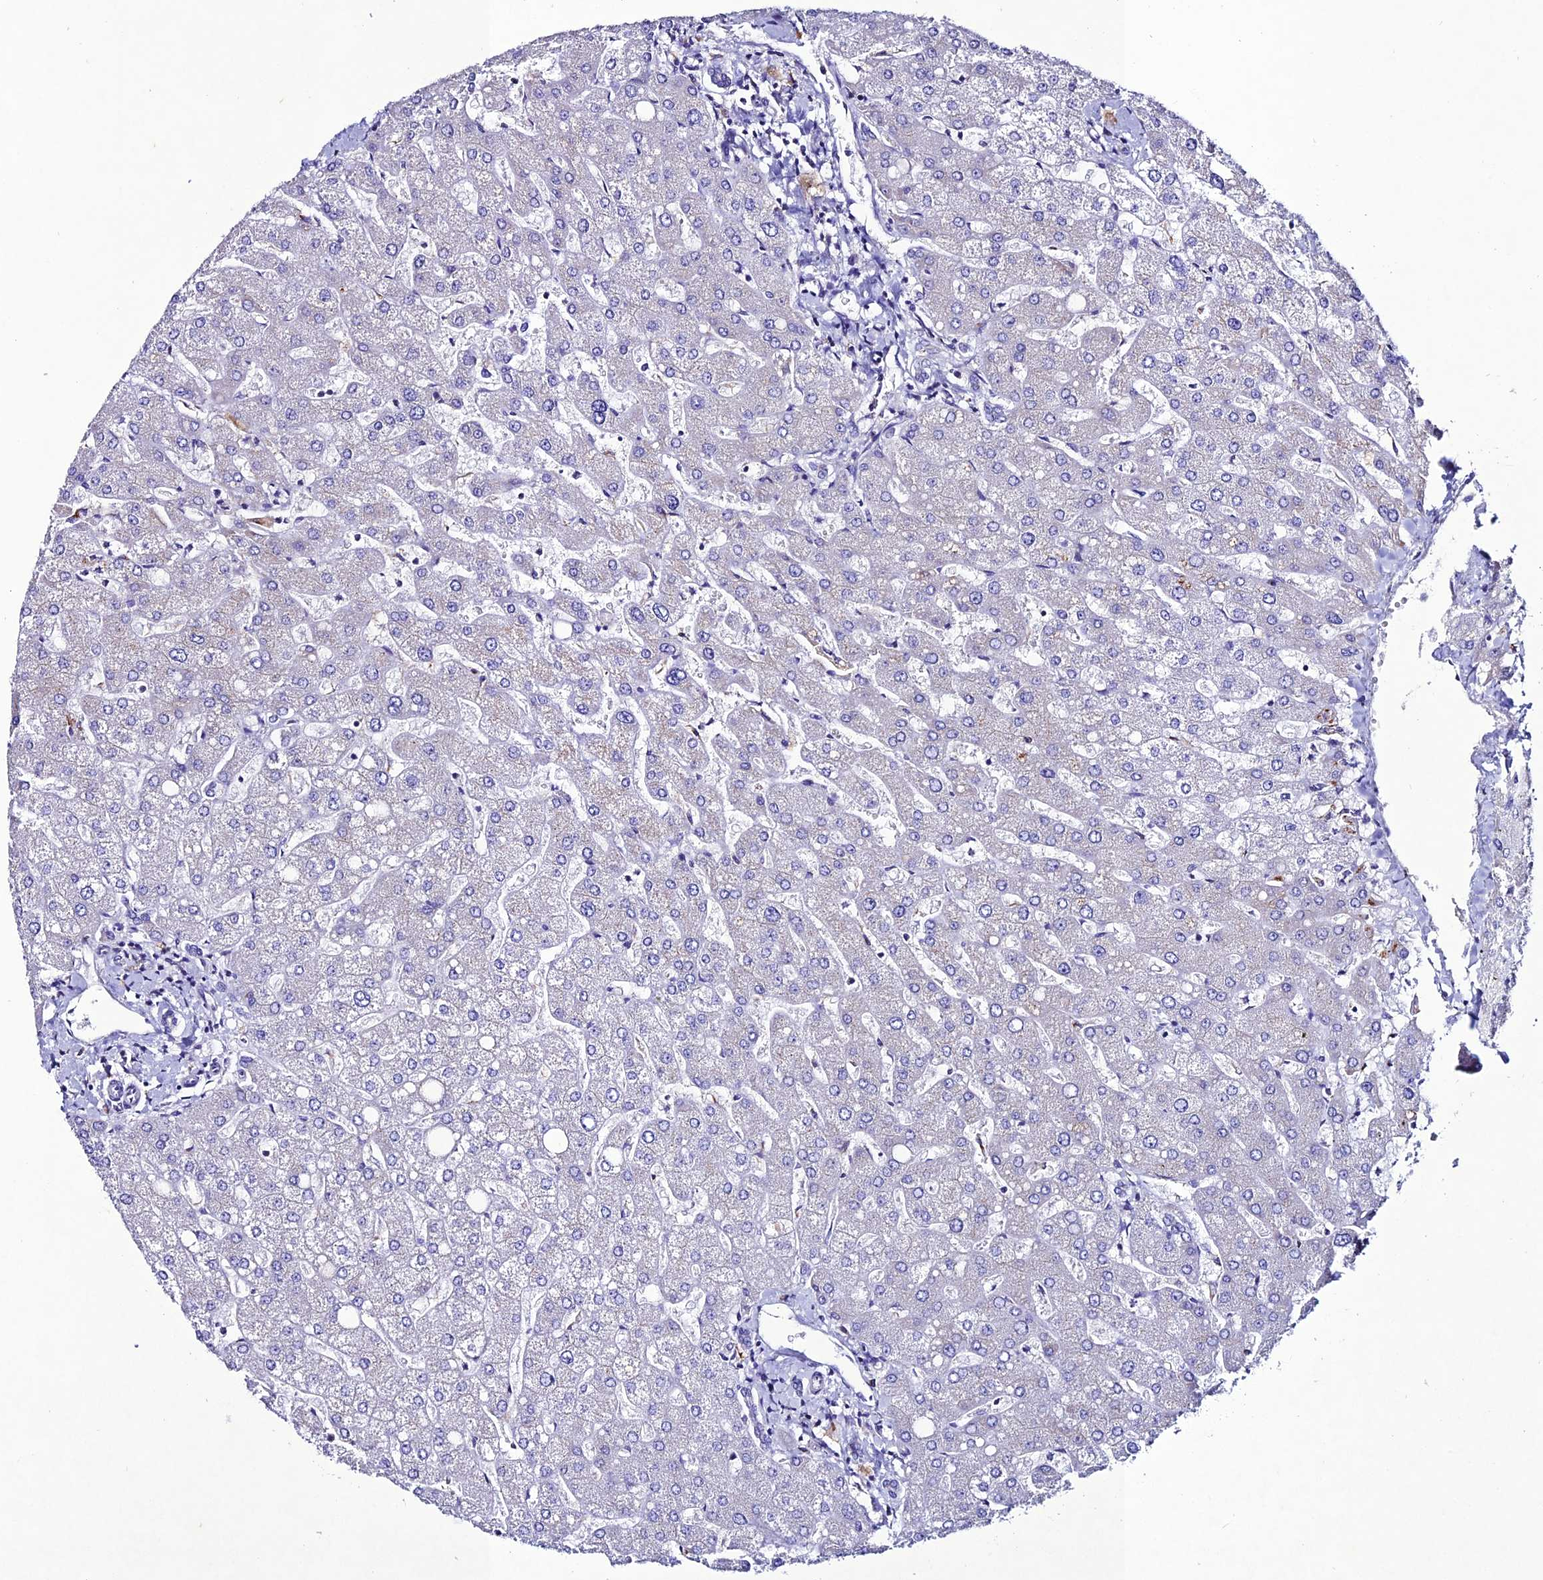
{"staining": {"intensity": "negative", "quantity": "none", "location": "none"}, "tissue": "liver", "cell_type": "Cholangiocytes", "image_type": "normal", "snomed": [{"axis": "morphology", "description": "Normal tissue, NOS"}, {"axis": "topography", "description": "Liver"}], "caption": "A photomicrograph of liver stained for a protein exhibits no brown staining in cholangiocytes. The staining is performed using DAB (3,3'-diaminobenzidine) brown chromogen with nuclei counter-stained in using hematoxylin.", "gene": "OR51Q1", "patient": {"sex": "male", "age": 55}}